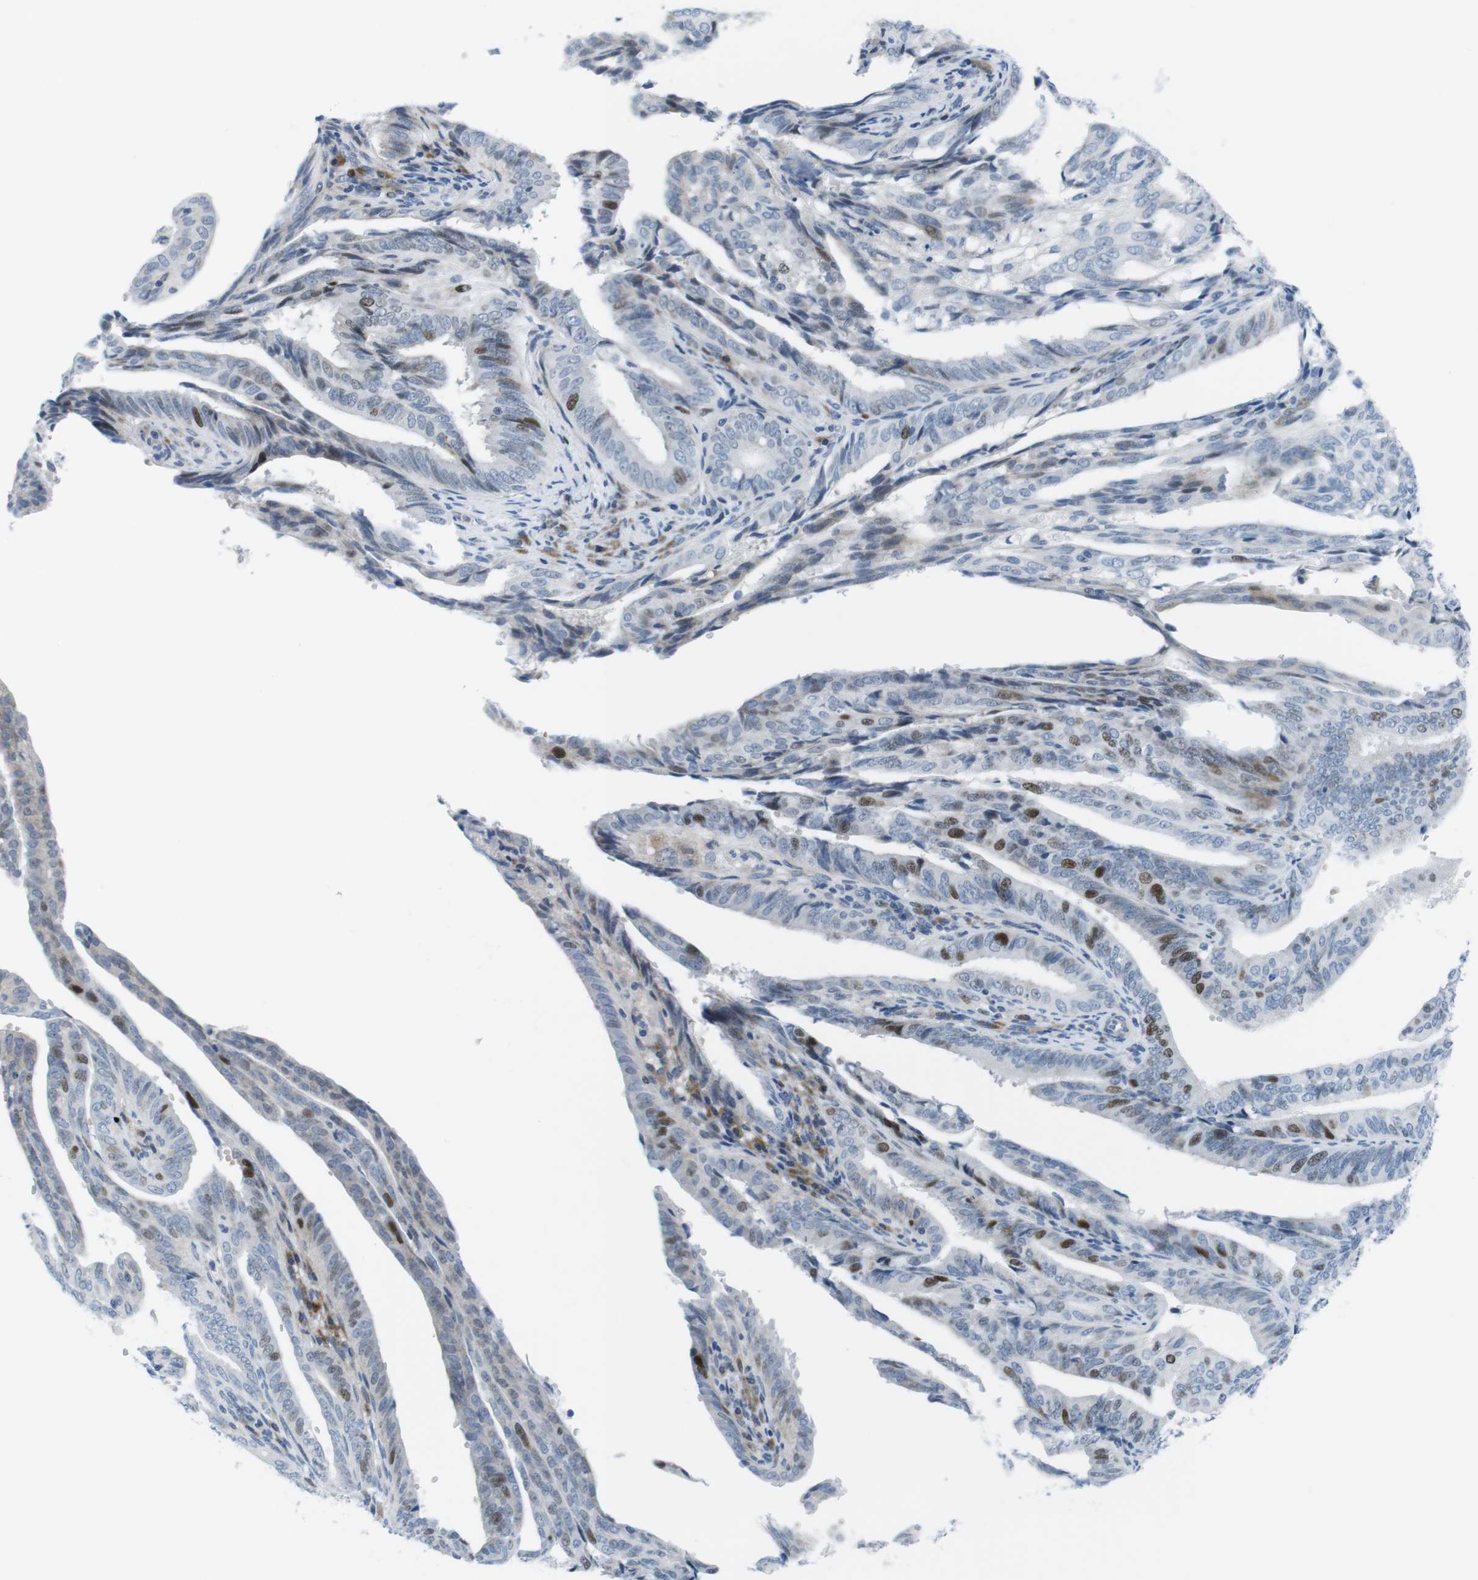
{"staining": {"intensity": "moderate", "quantity": "<25%", "location": "nuclear"}, "tissue": "endometrial cancer", "cell_type": "Tumor cells", "image_type": "cancer", "snomed": [{"axis": "morphology", "description": "Adenocarcinoma, NOS"}, {"axis": "topography", "description": "Endometrium"}], "caption": "The histopathology image reveals staining of endometrial cancer (adenocarcinoma), revealing moderate nuclear protein expression (brown color) within tumor cells.", "gene": "CHAF1A", "patient": {"sex": "female", "age": 58}}